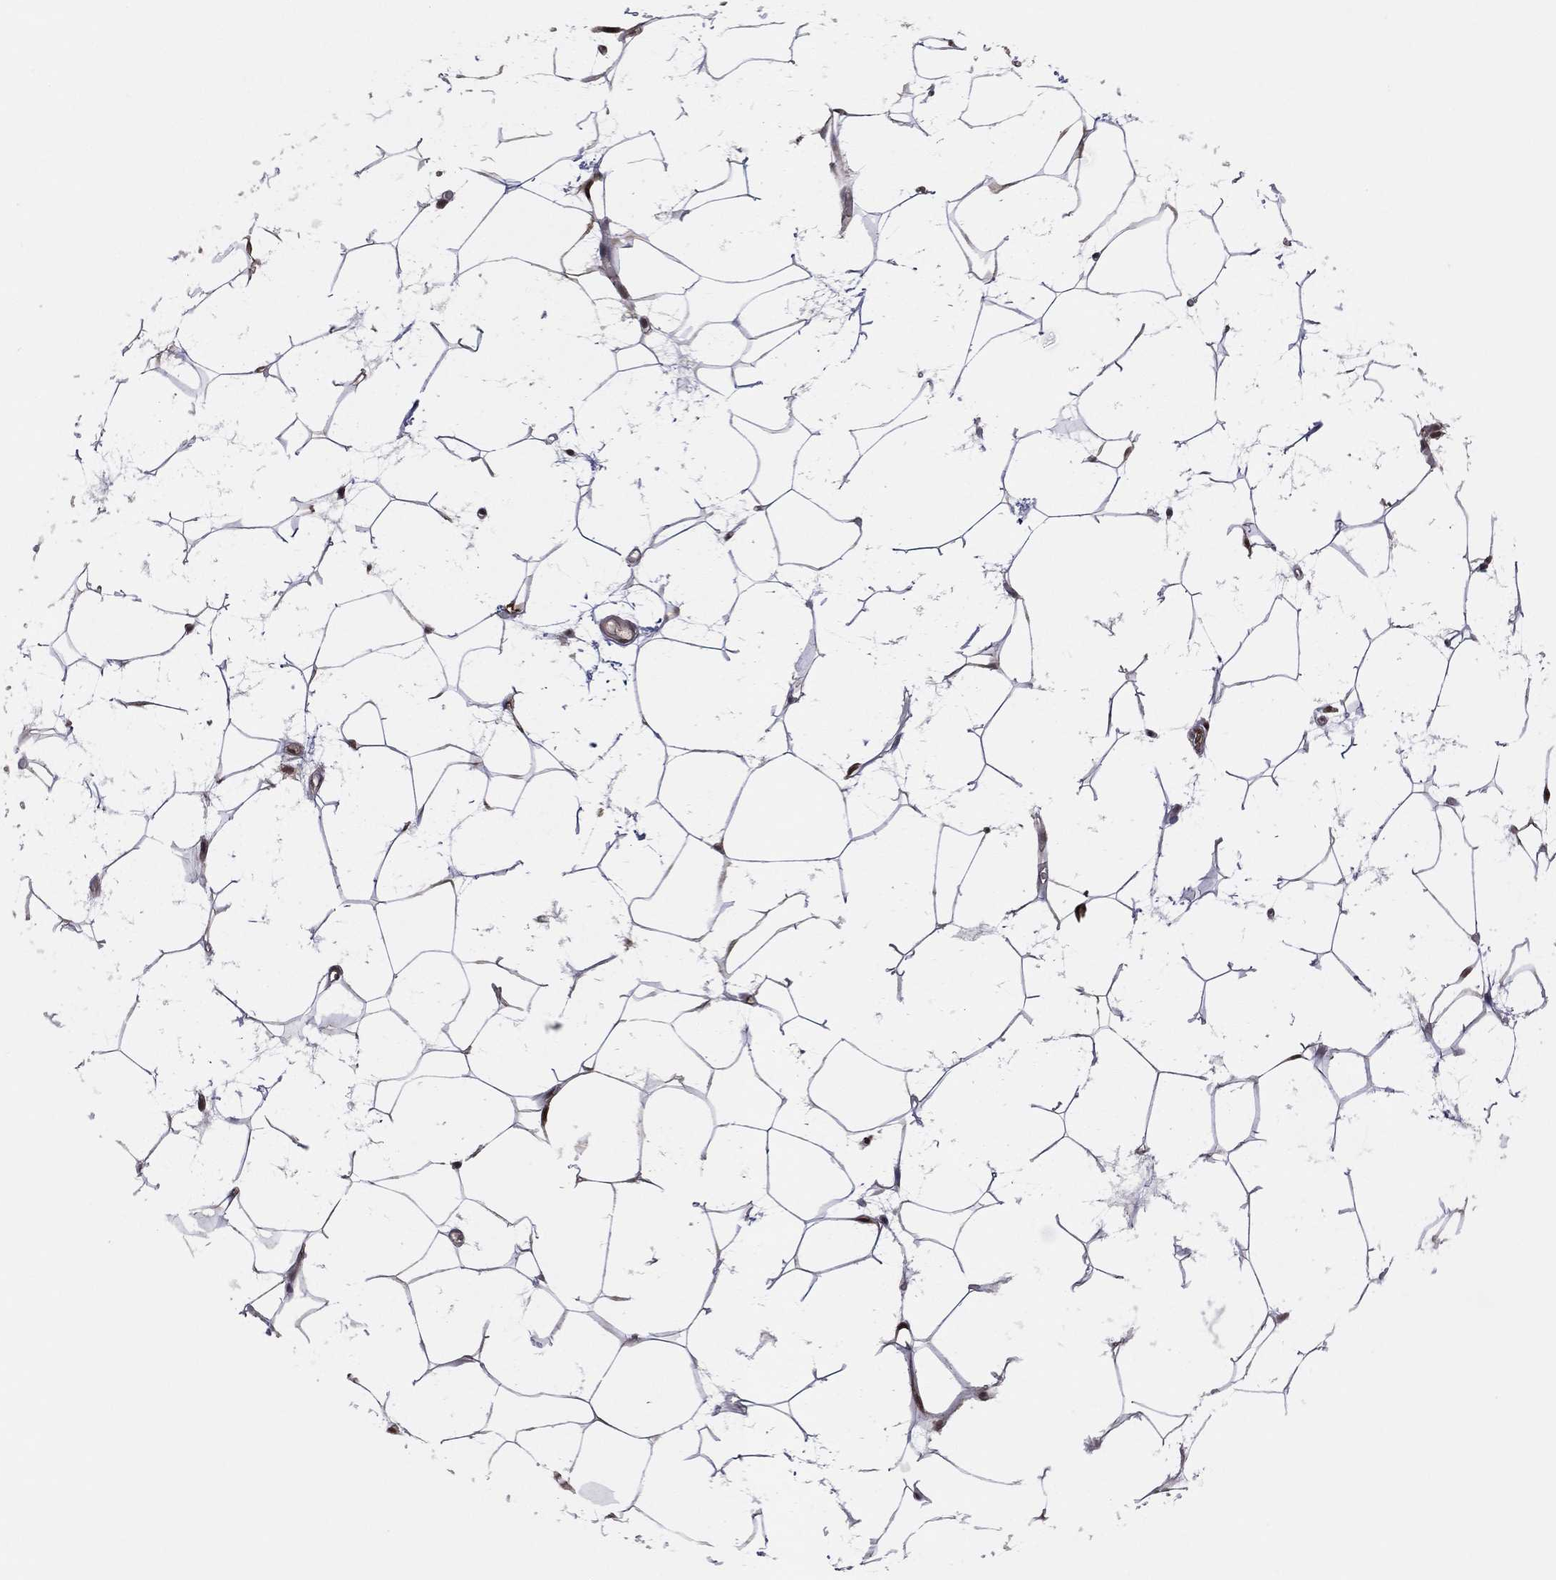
{"staining": {"intensity": "negative", "quantity": "none", "location": "none"}, "tissue": "adipose tissue", "cell_type": "Adipocytes", "image_type": "normal", "snomed": [{"axis": "morphology", "description": "Normal tissue, NOS"}, {"axis": "topography", "description": "Breast"}], "caption": "This is an immunohistochemistry (IHC) micrograph of unremarkable human adipose tissue. There is no positivity in adipocytes.", "gene": "PSMA1", "patient": {"sex": "female", "age": 49}}